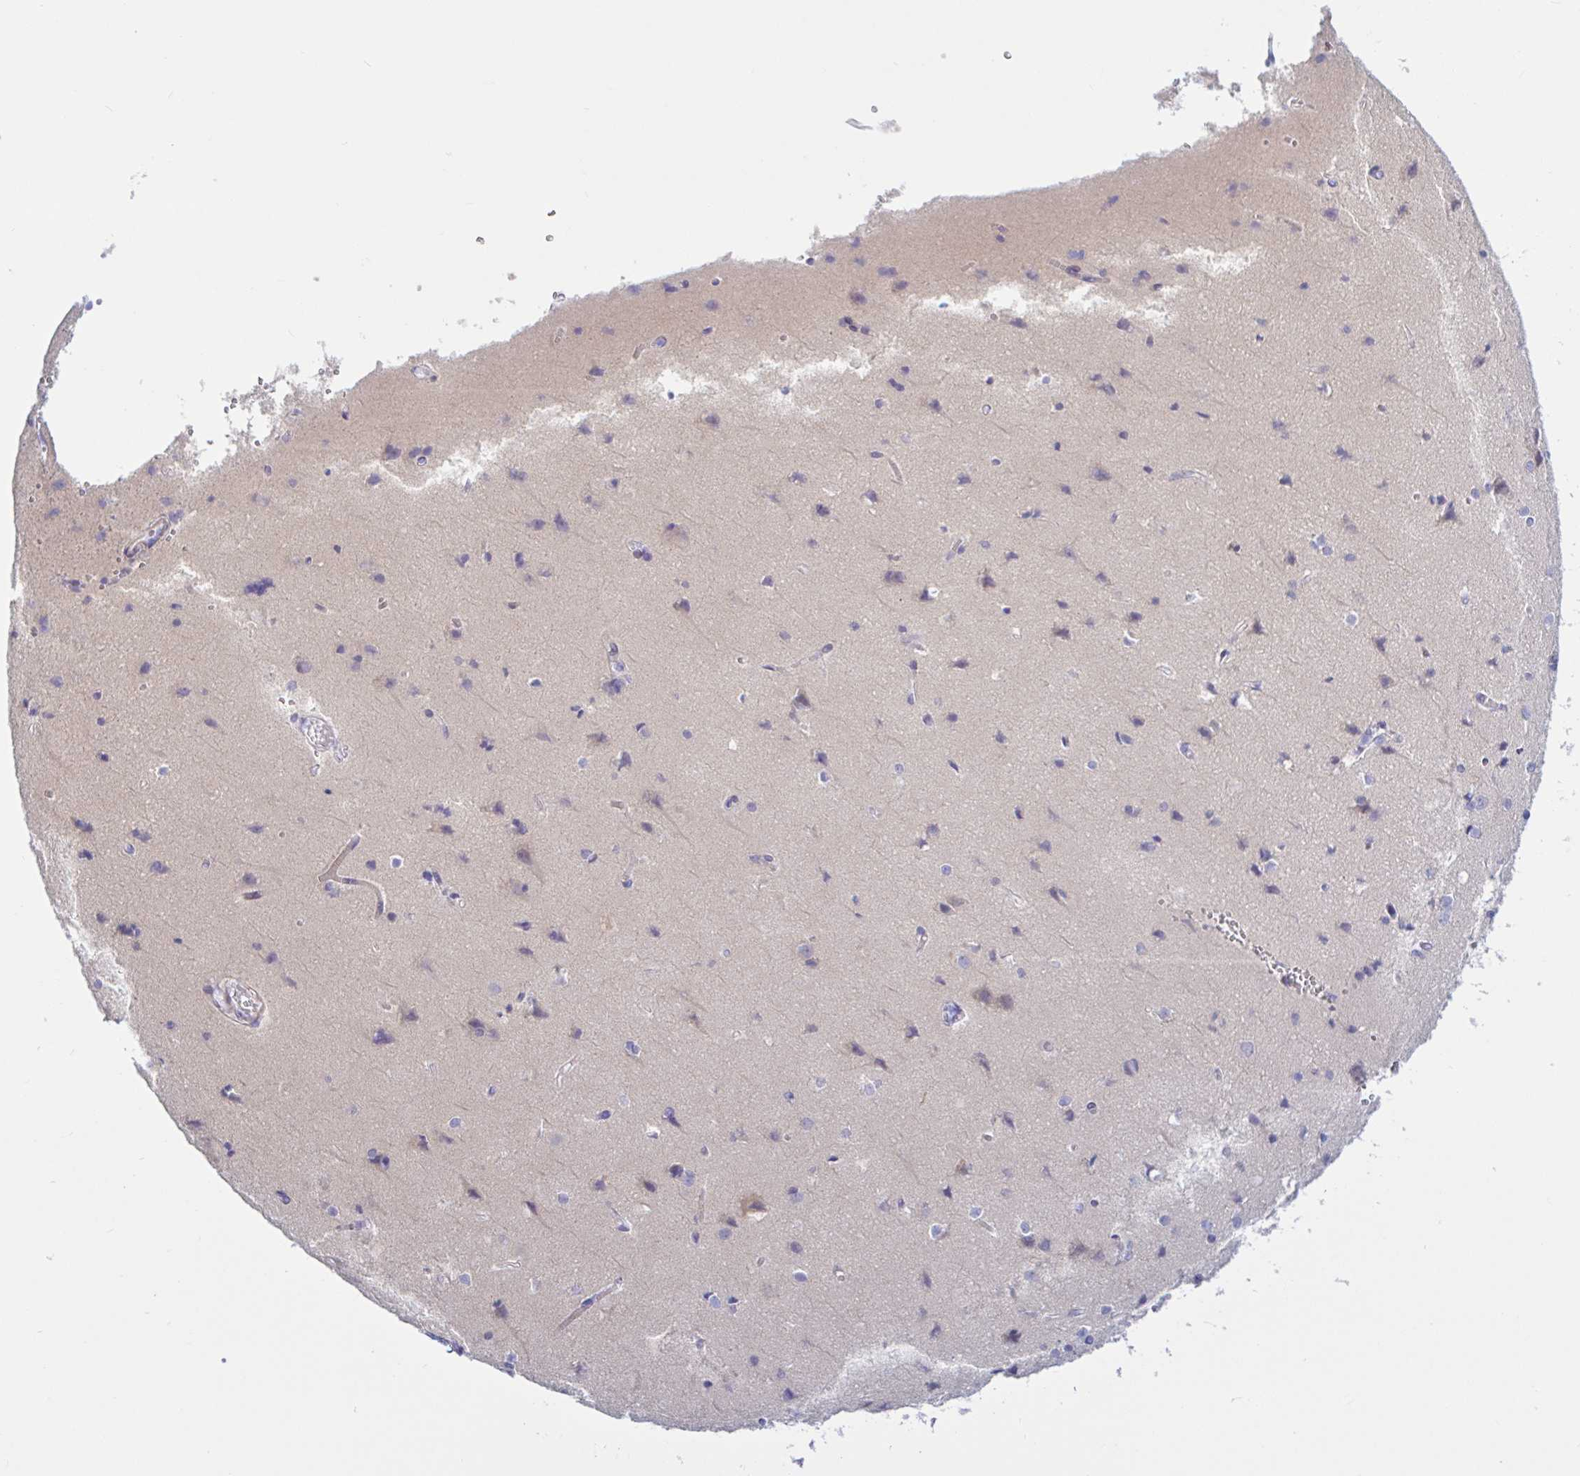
{"staining": {"intensity": "negative", "quantity": "none", "location": "none"}, "tissue": "cerebral cortex", "cell_type": "Endothelial cells", "image_type": "normal", "snomed": [{"axis": "morphology", "description": "Normal tissue, NOS"}, {"axis": "topography", "description": "Cerebral cortex"}], "caption": "Immunohistochemistry of normal cerebral cortex exhibits no positivity in endothelial cells. Nuclei are stained in blue.", "gene": "ENSG00000271254", "patient": {"sex": "male", "age": 37}}